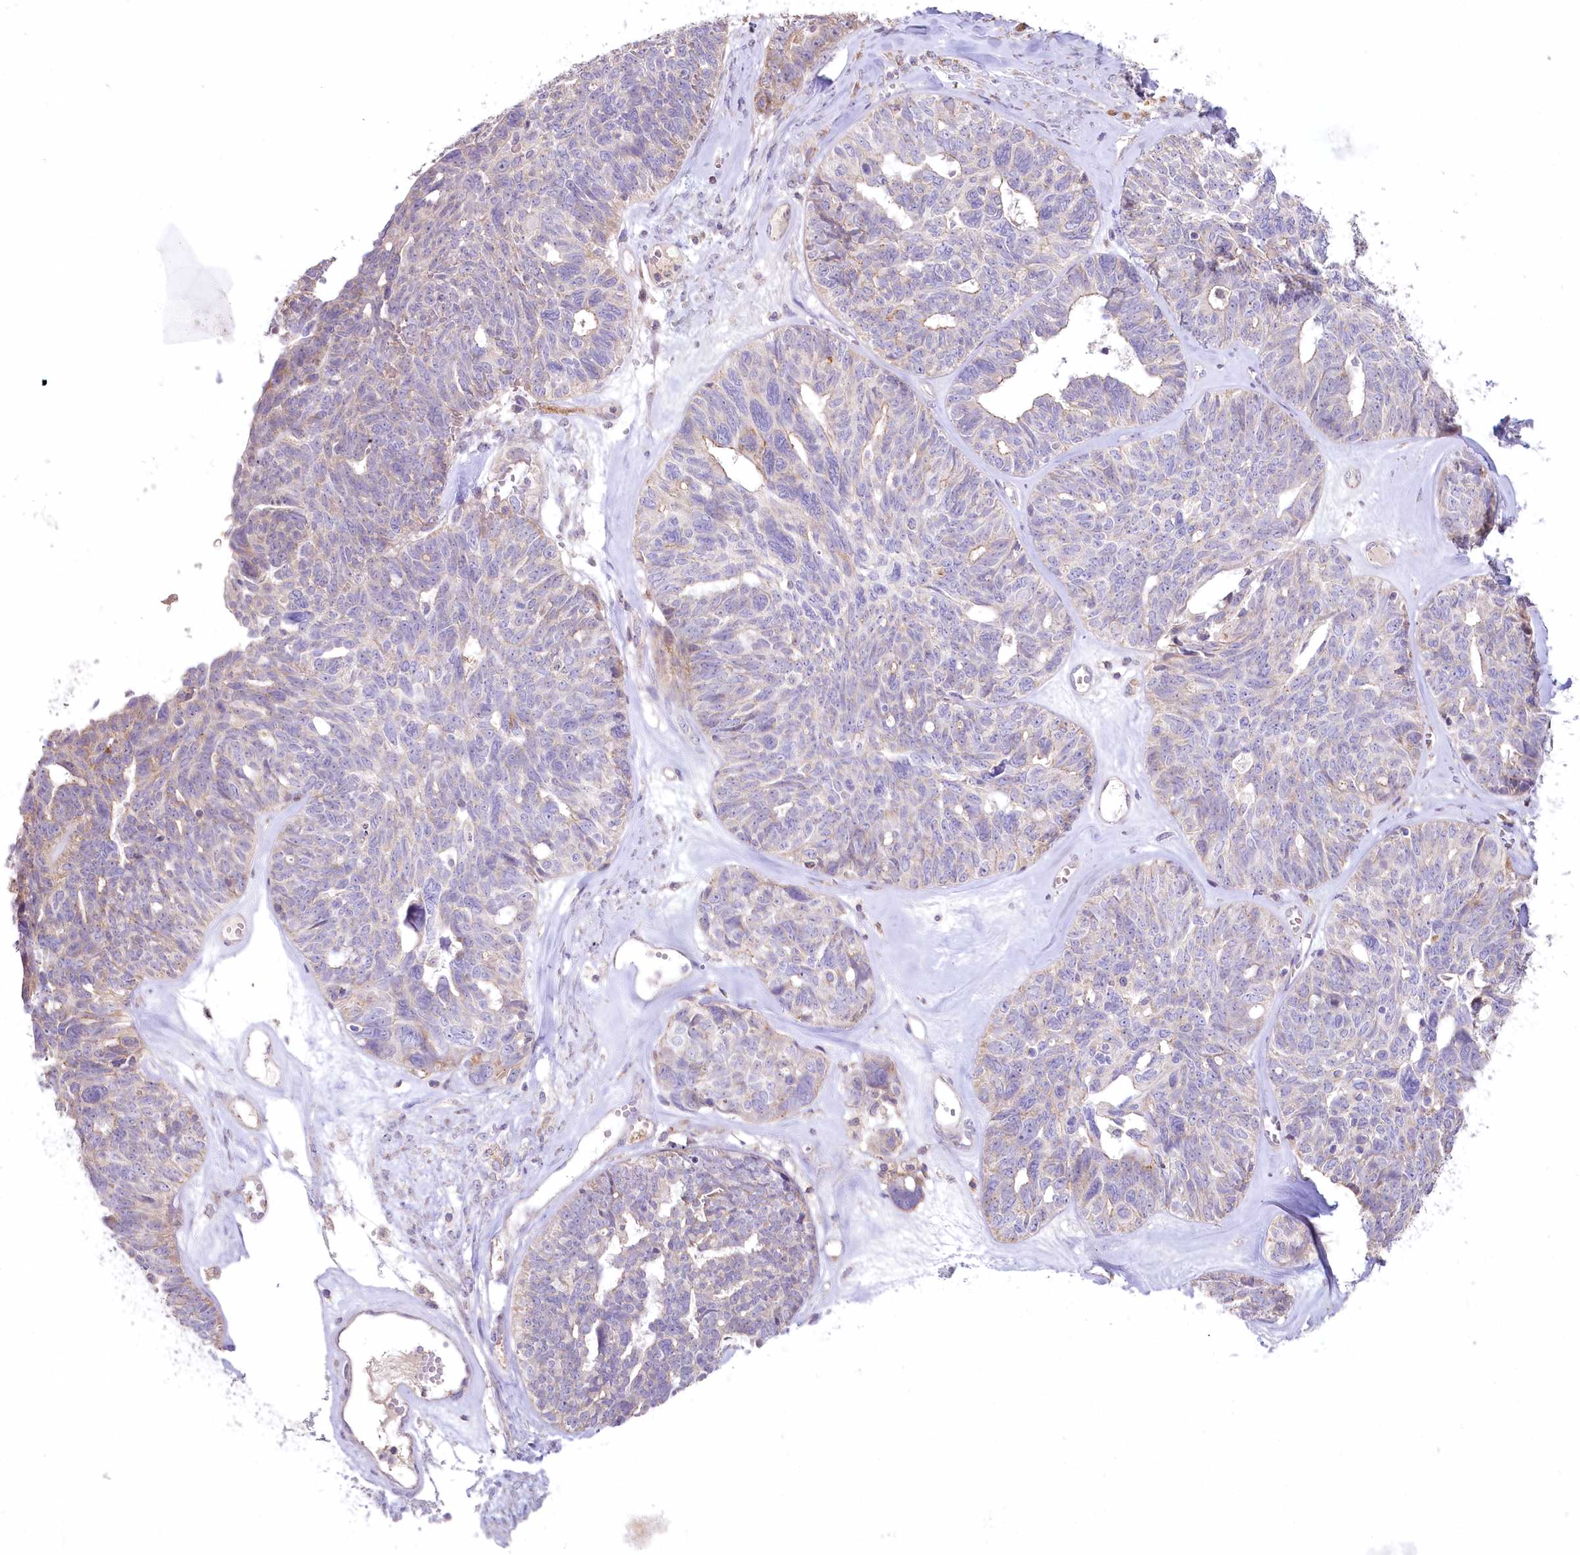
{"staining": {"intensity": "negative", "quantity": "none", "location": "none"}, "tissue": "ovarian cancer", "cell_type": "Tumor cells", "image_type": "cancer", "snomed": [{"axis": "morphology", "description": "Cystadenocarcinoma, serous, NOS"}, {"axis": "topography", "description": "Ovary"}], "caption": "High magnification brightfield microscopy of serous cystadenocarcinoma (ovarian) stained with DAB (3,3'-diaminobenzidine) (brown) and counterstained with hematoxylin (blue): tumor cells show no significant staining.", "gene": "SLC6A11", "patient": {"sex": "female", "age": 79}}